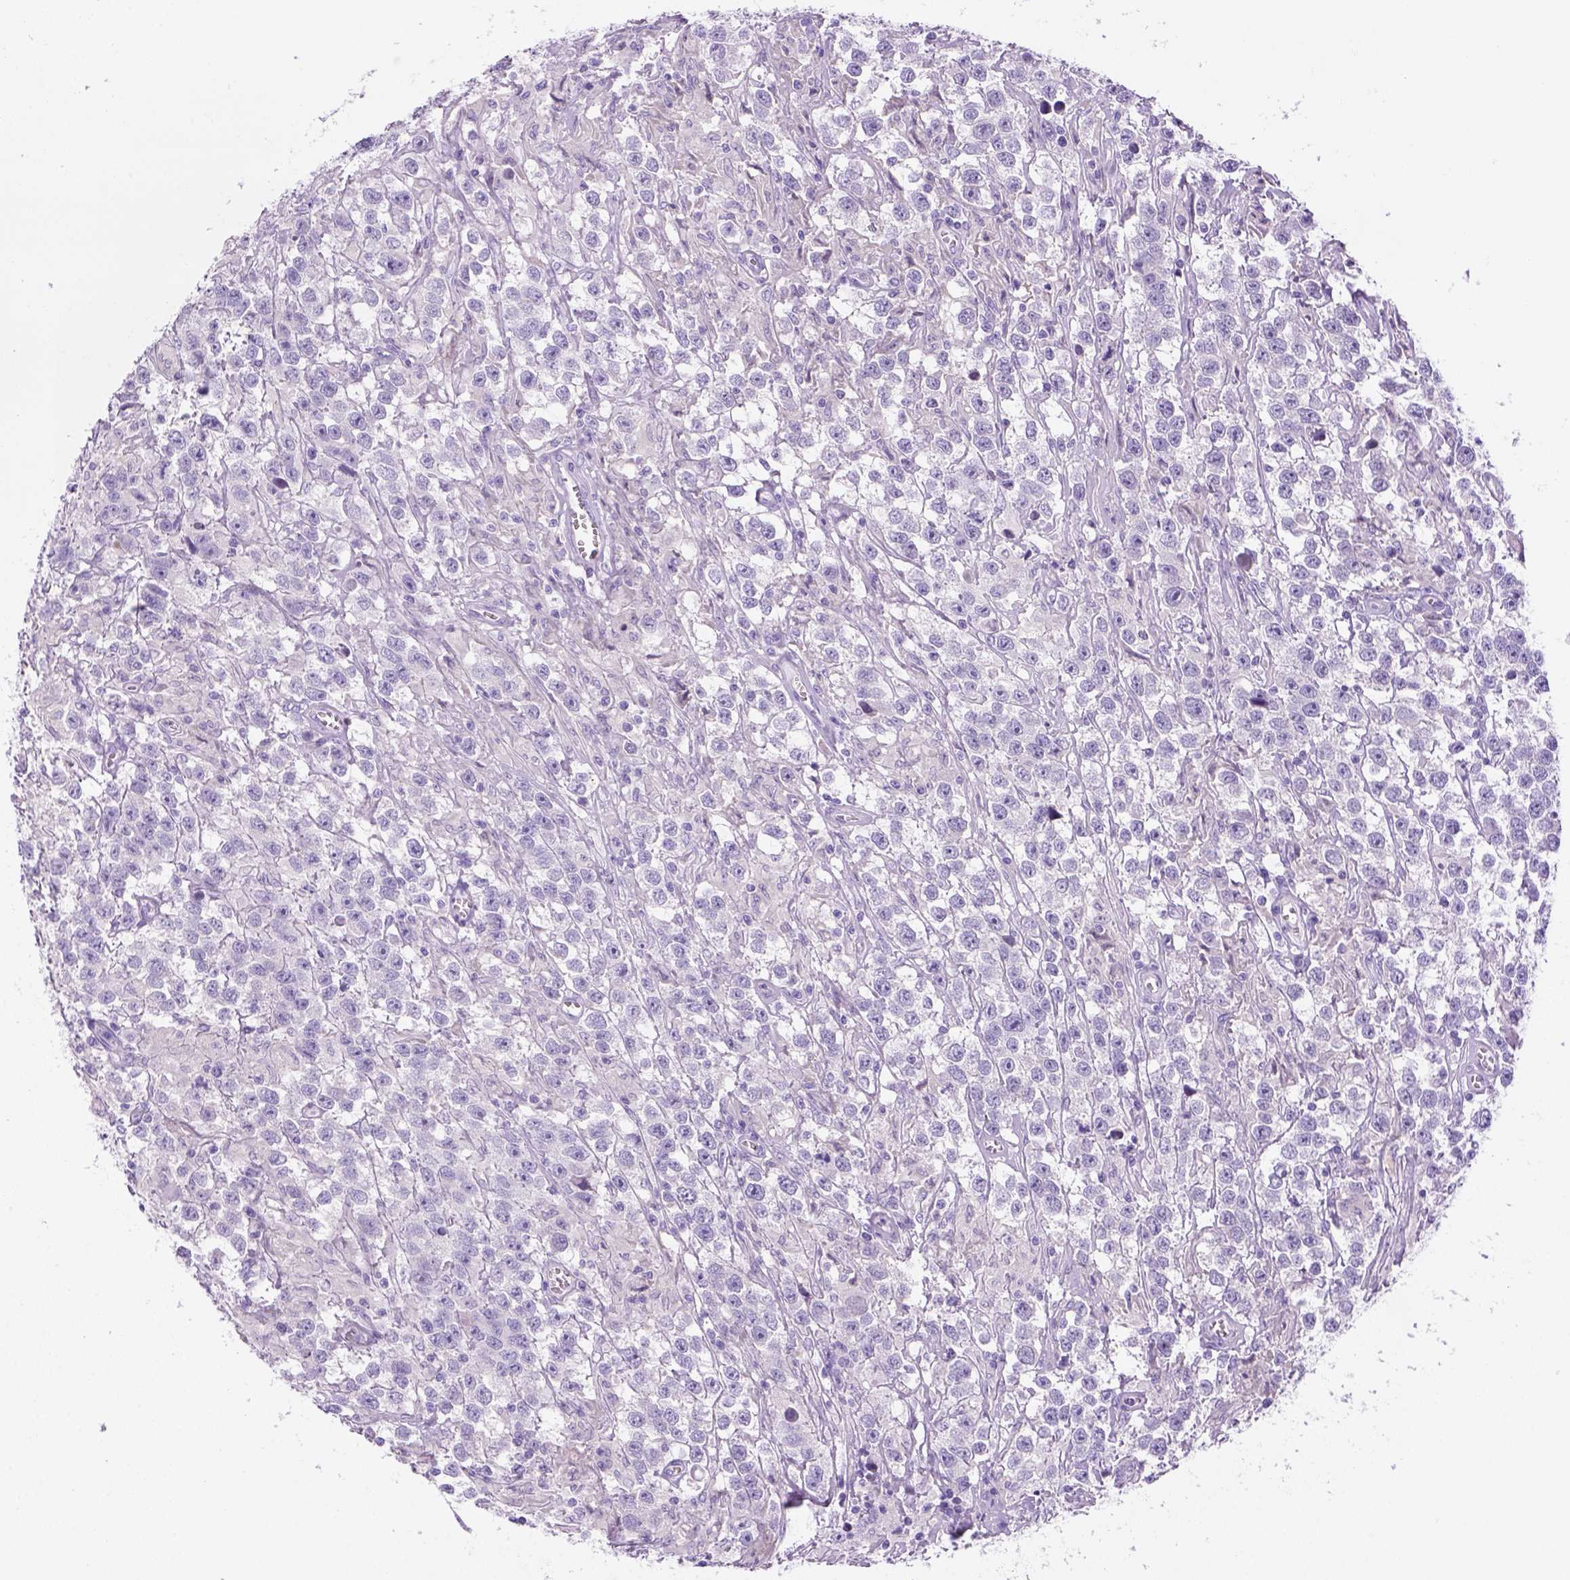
{"staining": {"intensity": "negative", "quantity": "none", "location": "none"}, "tissue": "testis cancer", "cell_type": "Tumor cells", "image_type": "cancer", "snomed": [{"axis": "morphology", "description": "Seminoma, NOS"}, {"axis": "topography", "description": "Testis"}], "caption": "Tumor cells are negative for protein expression in human testis seminoma.", "gene": "DNAH11", "patient": {"sex": "male", "age": 43}}